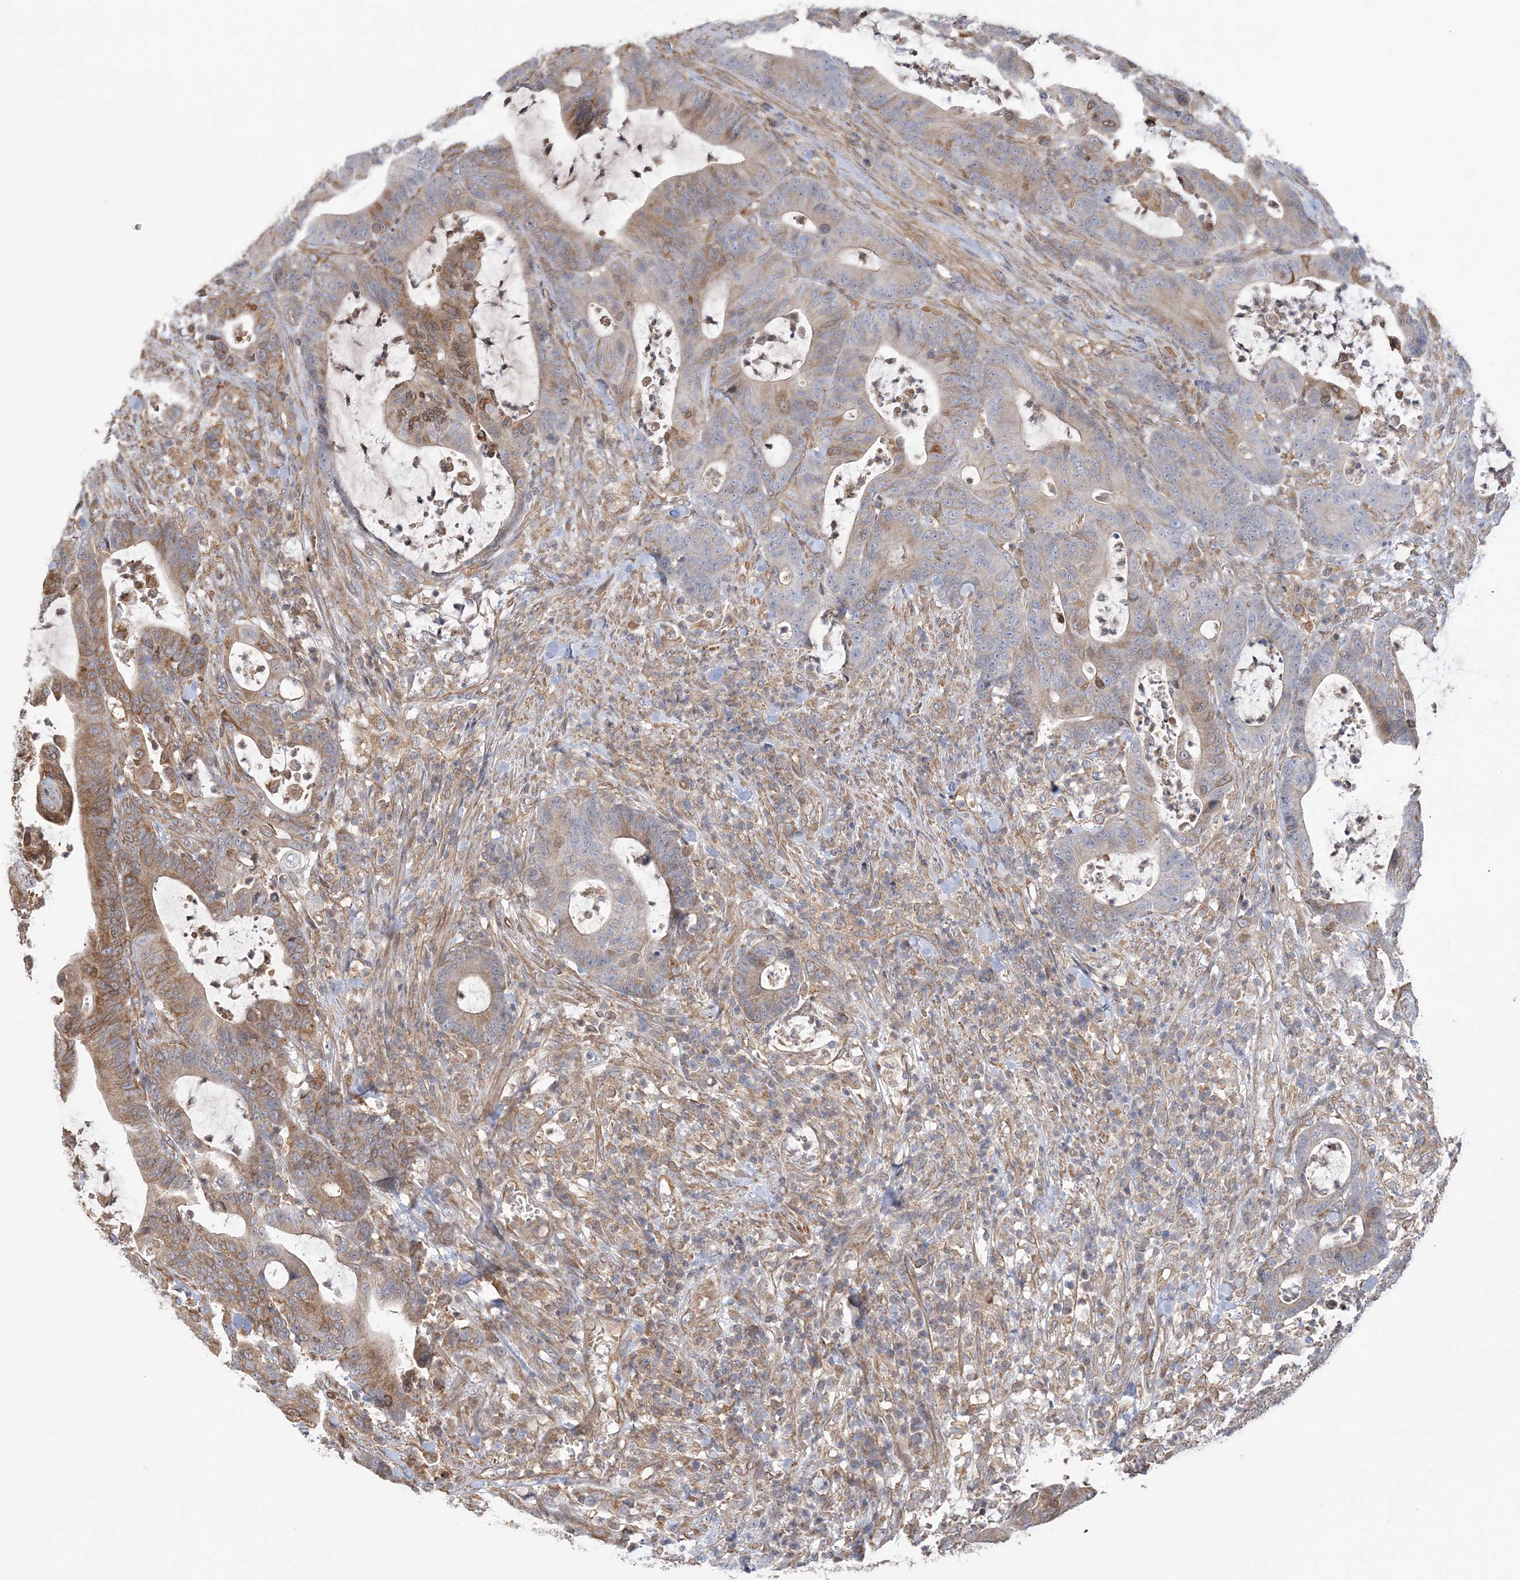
{"staining": {"intensity": "moderate", "quantity": "25%-75%", "location": "cytoplasmic/membranous"}, "tissue": "colorectal cancer", "cell_type": "Tumor cells", "image_type": "cancer", "snomed": [{"axis": "morphology", "description": "Adenocarcinoma, NOS"}, {"axis": "topography", "description": "Colon"}], "caption": "About 25%-75% of tumor cells in colorectal cancer reveal moderate cytoplasmic/membranous protein positivity as visualized by brown immunohistochemical staining.", "gene": "ZNF821", "patient": {"sex": "female", "age": 84}}